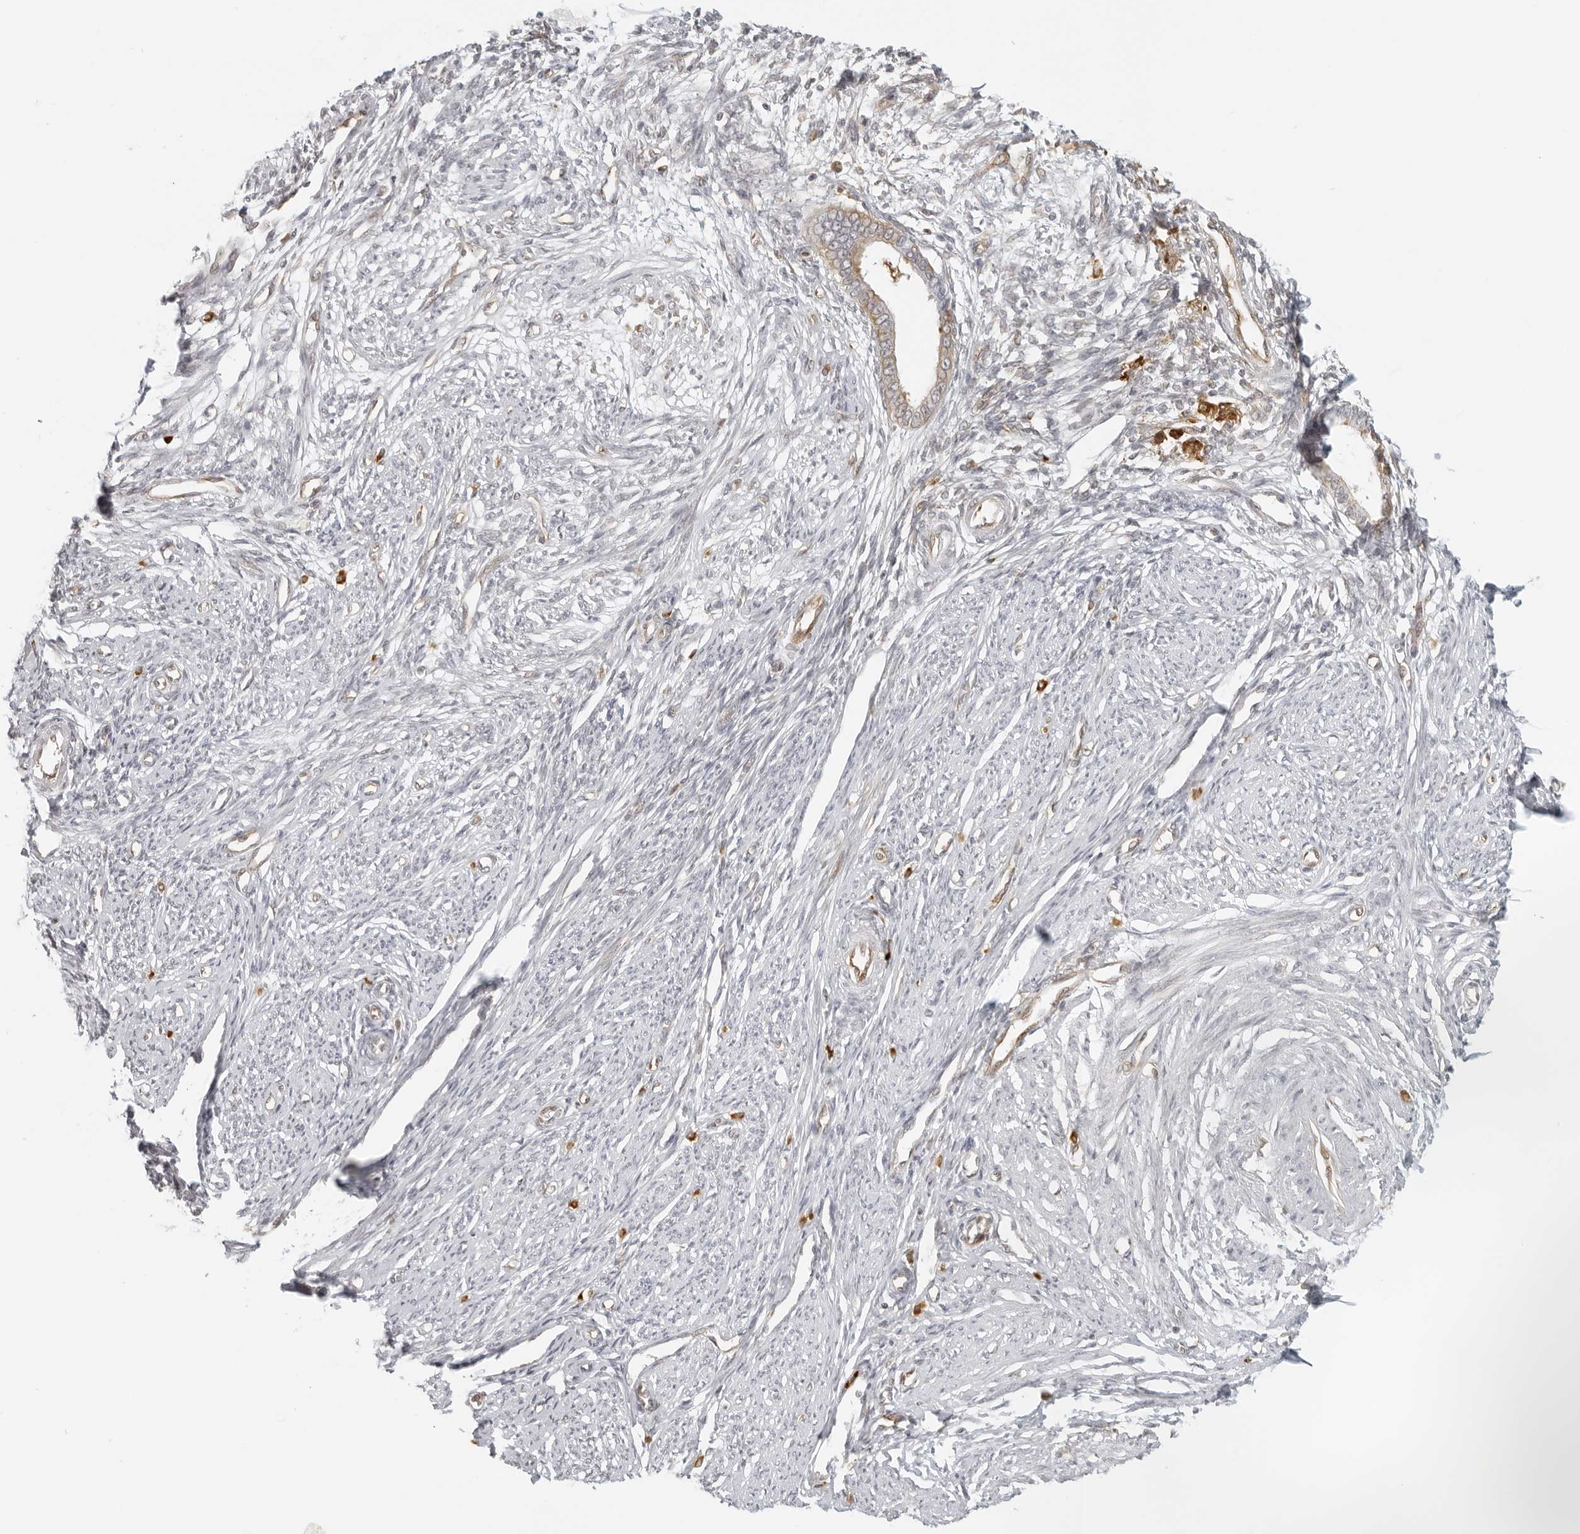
{"staining": {"intensity": "negative", "quantity": "none", "location": "none"}, "tissue": "endometrium", "cell_type": "Cells in endometrial stroma", "image_type": "normal", "snomed": [{"axis": "morphology", "description": "Normal tissue, NOS"}, {"axis": "topography", "description": "Endometrium"}], "caption": "The micrograph shows no staining of cells in endometrial stroma in normal endometrium.", "gene": "EIF4G1", "patient": {"sex": "female", "age": 56}}